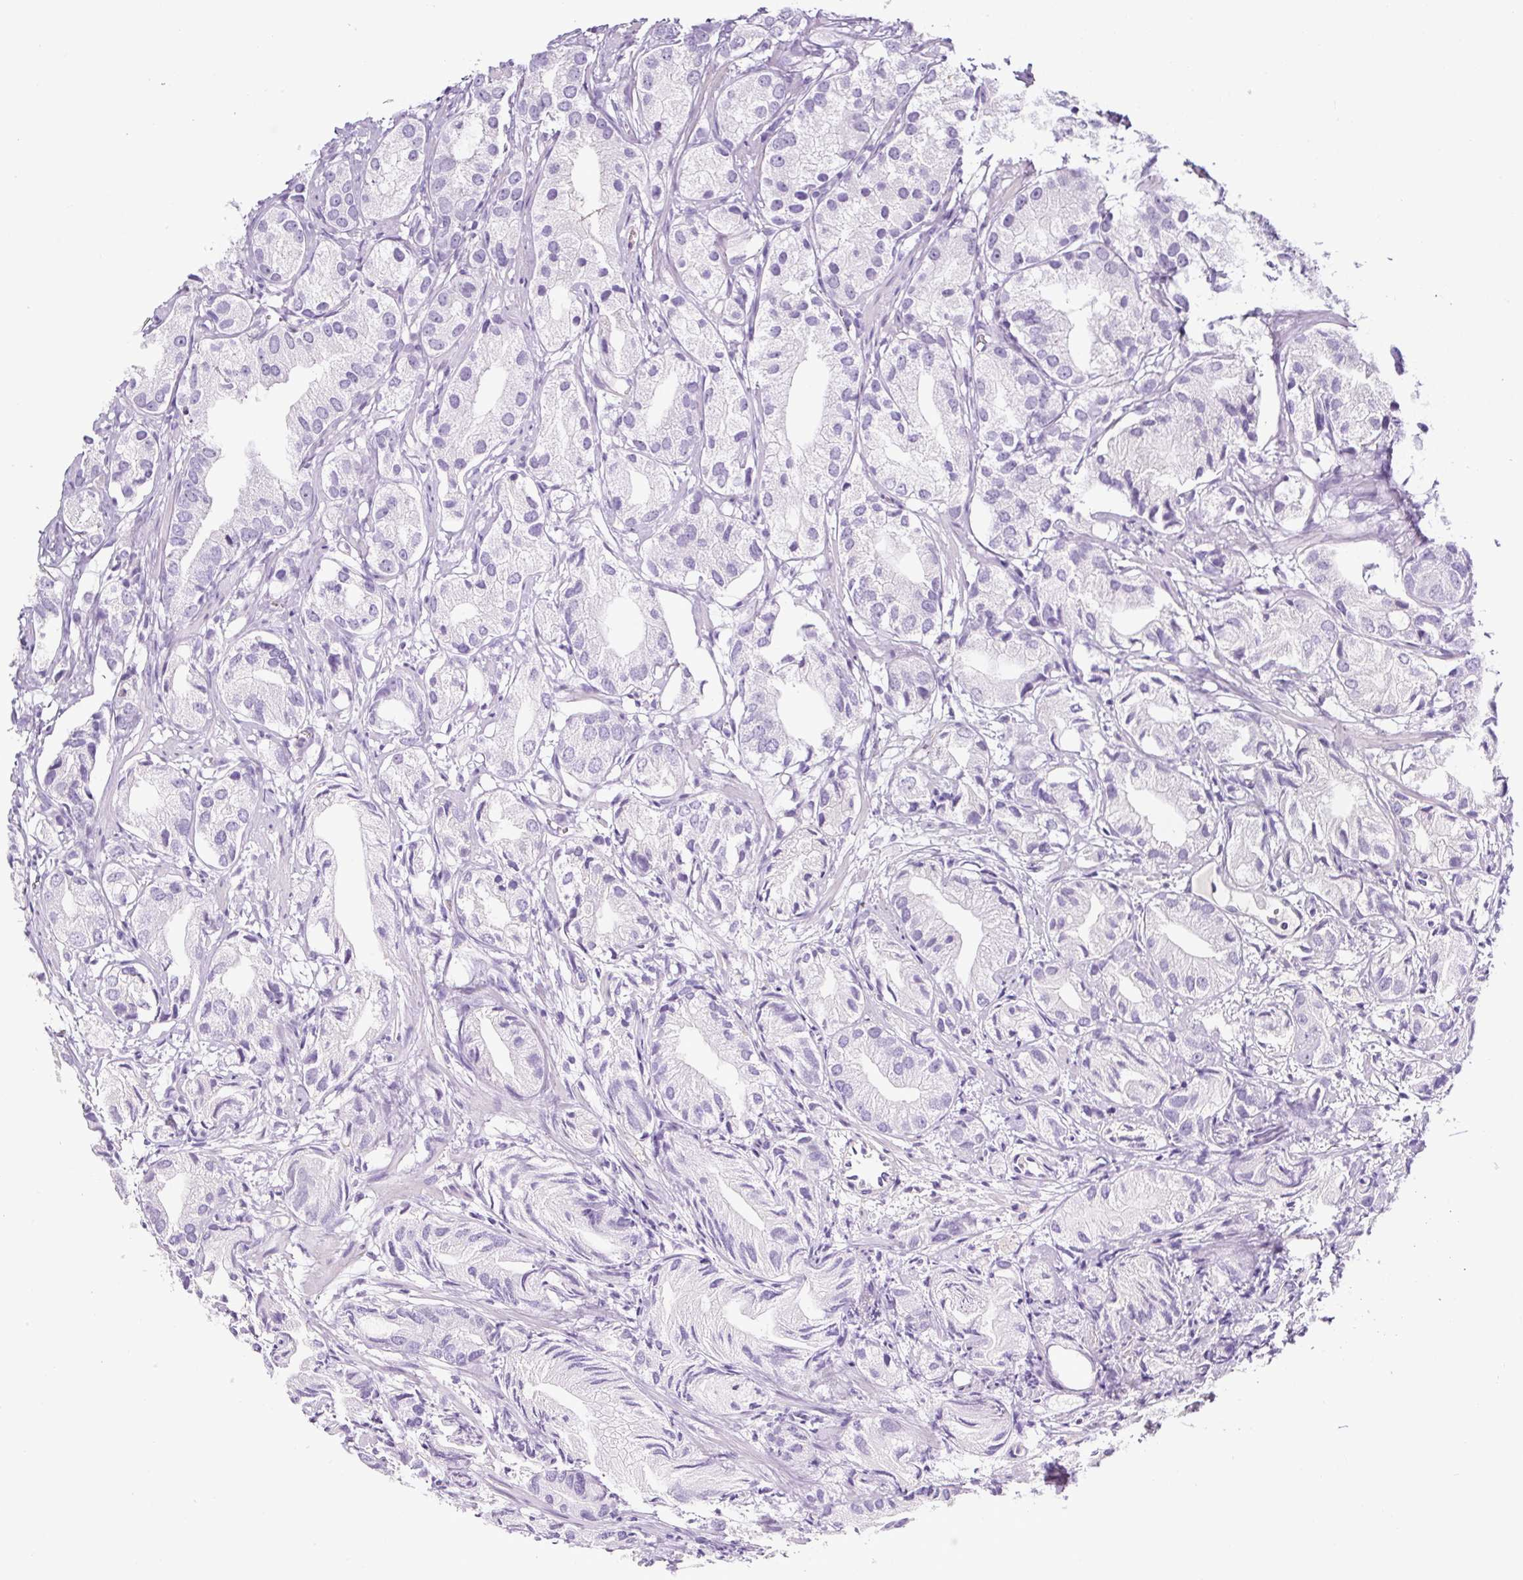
{"staining": {"intensity": "negative", "quantity": "none", "location": "none"}, "tissue": "prostate cancer", "cell_type": "Tumor cells", "image_type": "cancer", "snomed": [{"axis": "morphology", "description": "Adenocarcinoma, High grade"}, {"axis": "topography", "description": "Prostate"}], "caption": "The image demonstrates no significant staining in tumor cells of prostate high-grade adenocarcinoma.", "gene": "OR14A2", "patient": {"sex": "male", "age": 82}}